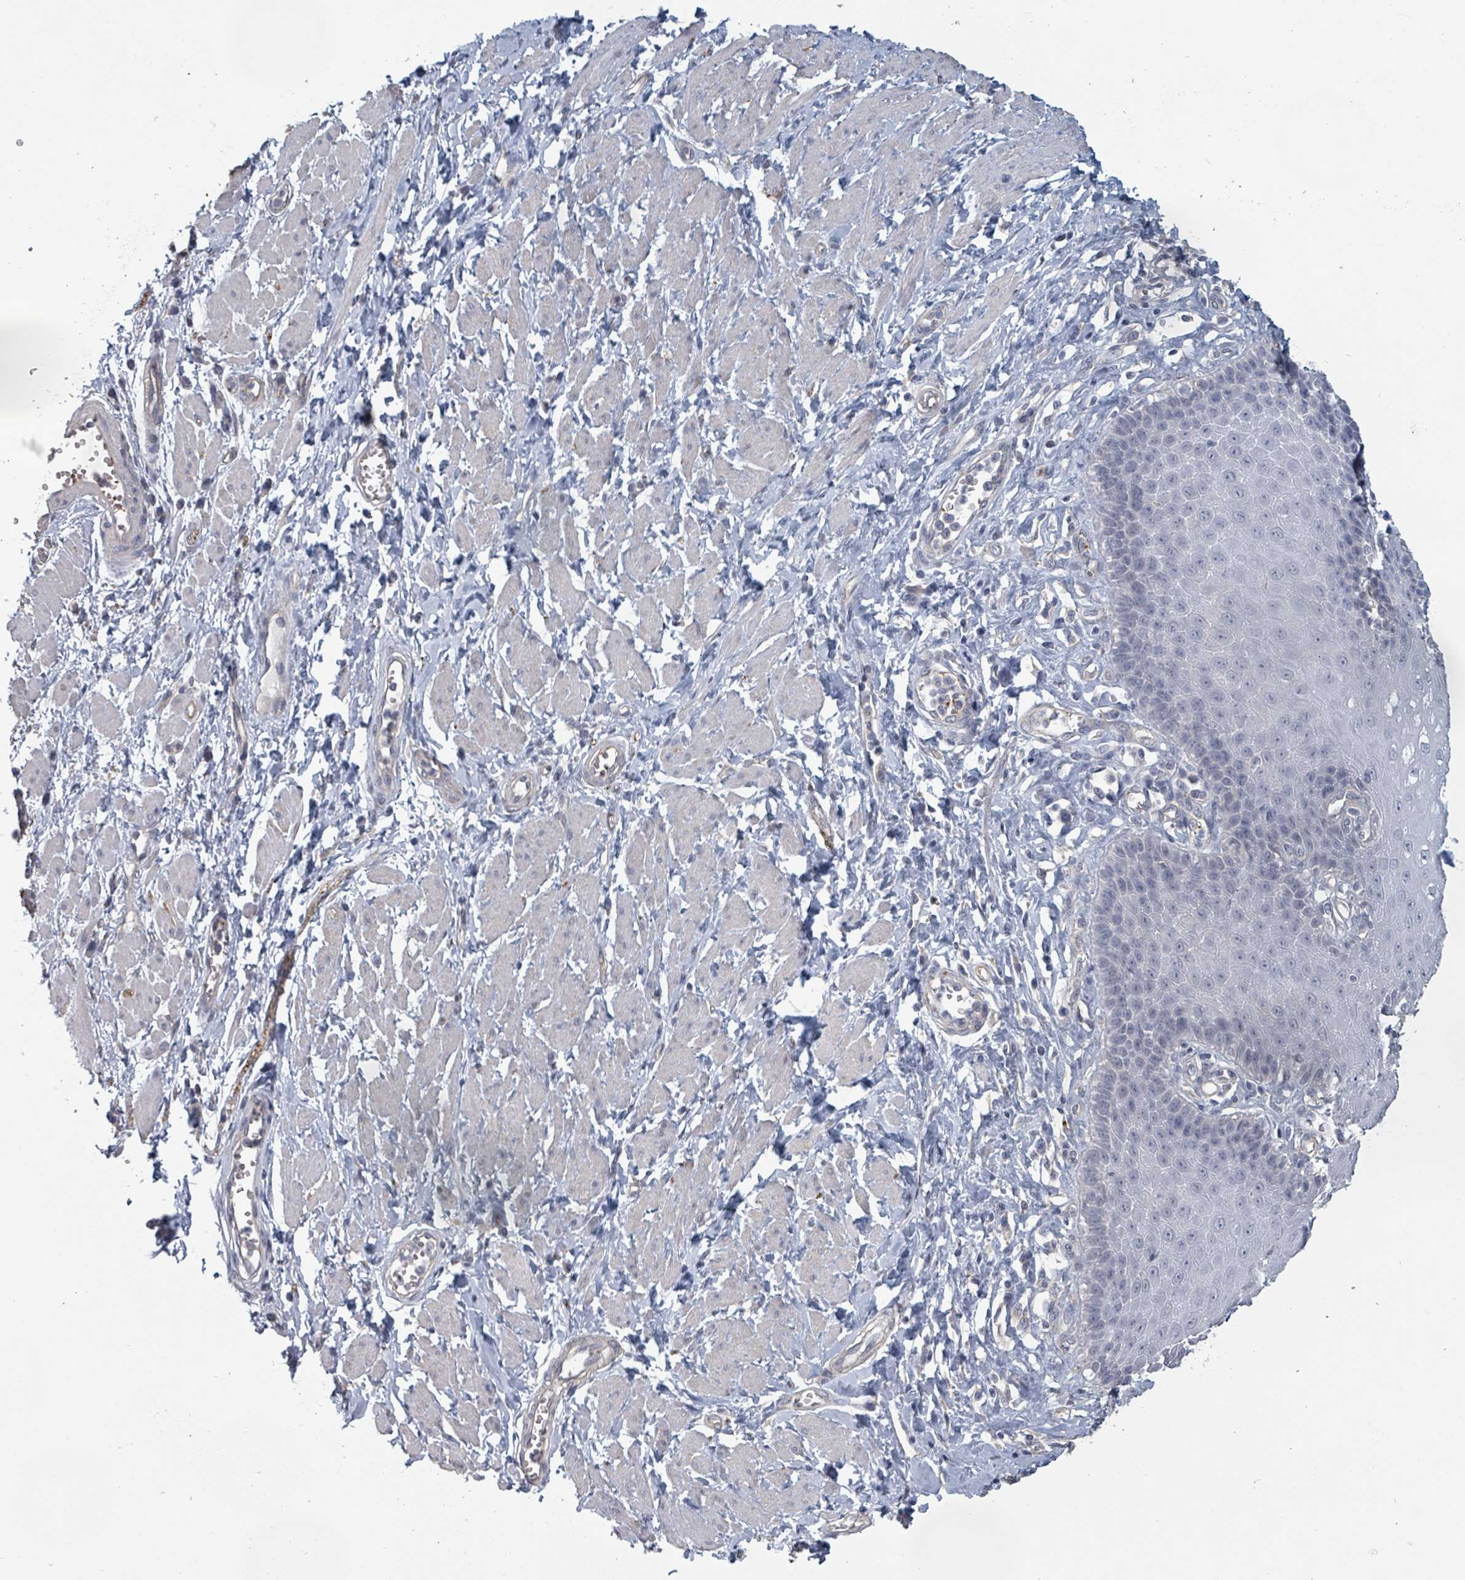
{"staining": {"intensity": "negative", "quantity": "none", "location": "none"}, "tissue": "esophagus", "cell_type": "Squamous epithelial cells", "image_type": "normal", "snomed": [{"axis": "morphology", "description": "Normal tissue, NOS"}, {"axis": "topography", "description": "Esophagus"}], "caption": "Squamous epithelial cells are negative for protein expression in benign human esophagus. The staining was performed using DAB (3,3'-diaminobenzidine) to visualize the protein expression in brown, while the nuclei were stained in blue with hematoxylin (Magnification: 20x).", "gene": "PLAUR", "patient": {"sex": "male", "age": 67}}